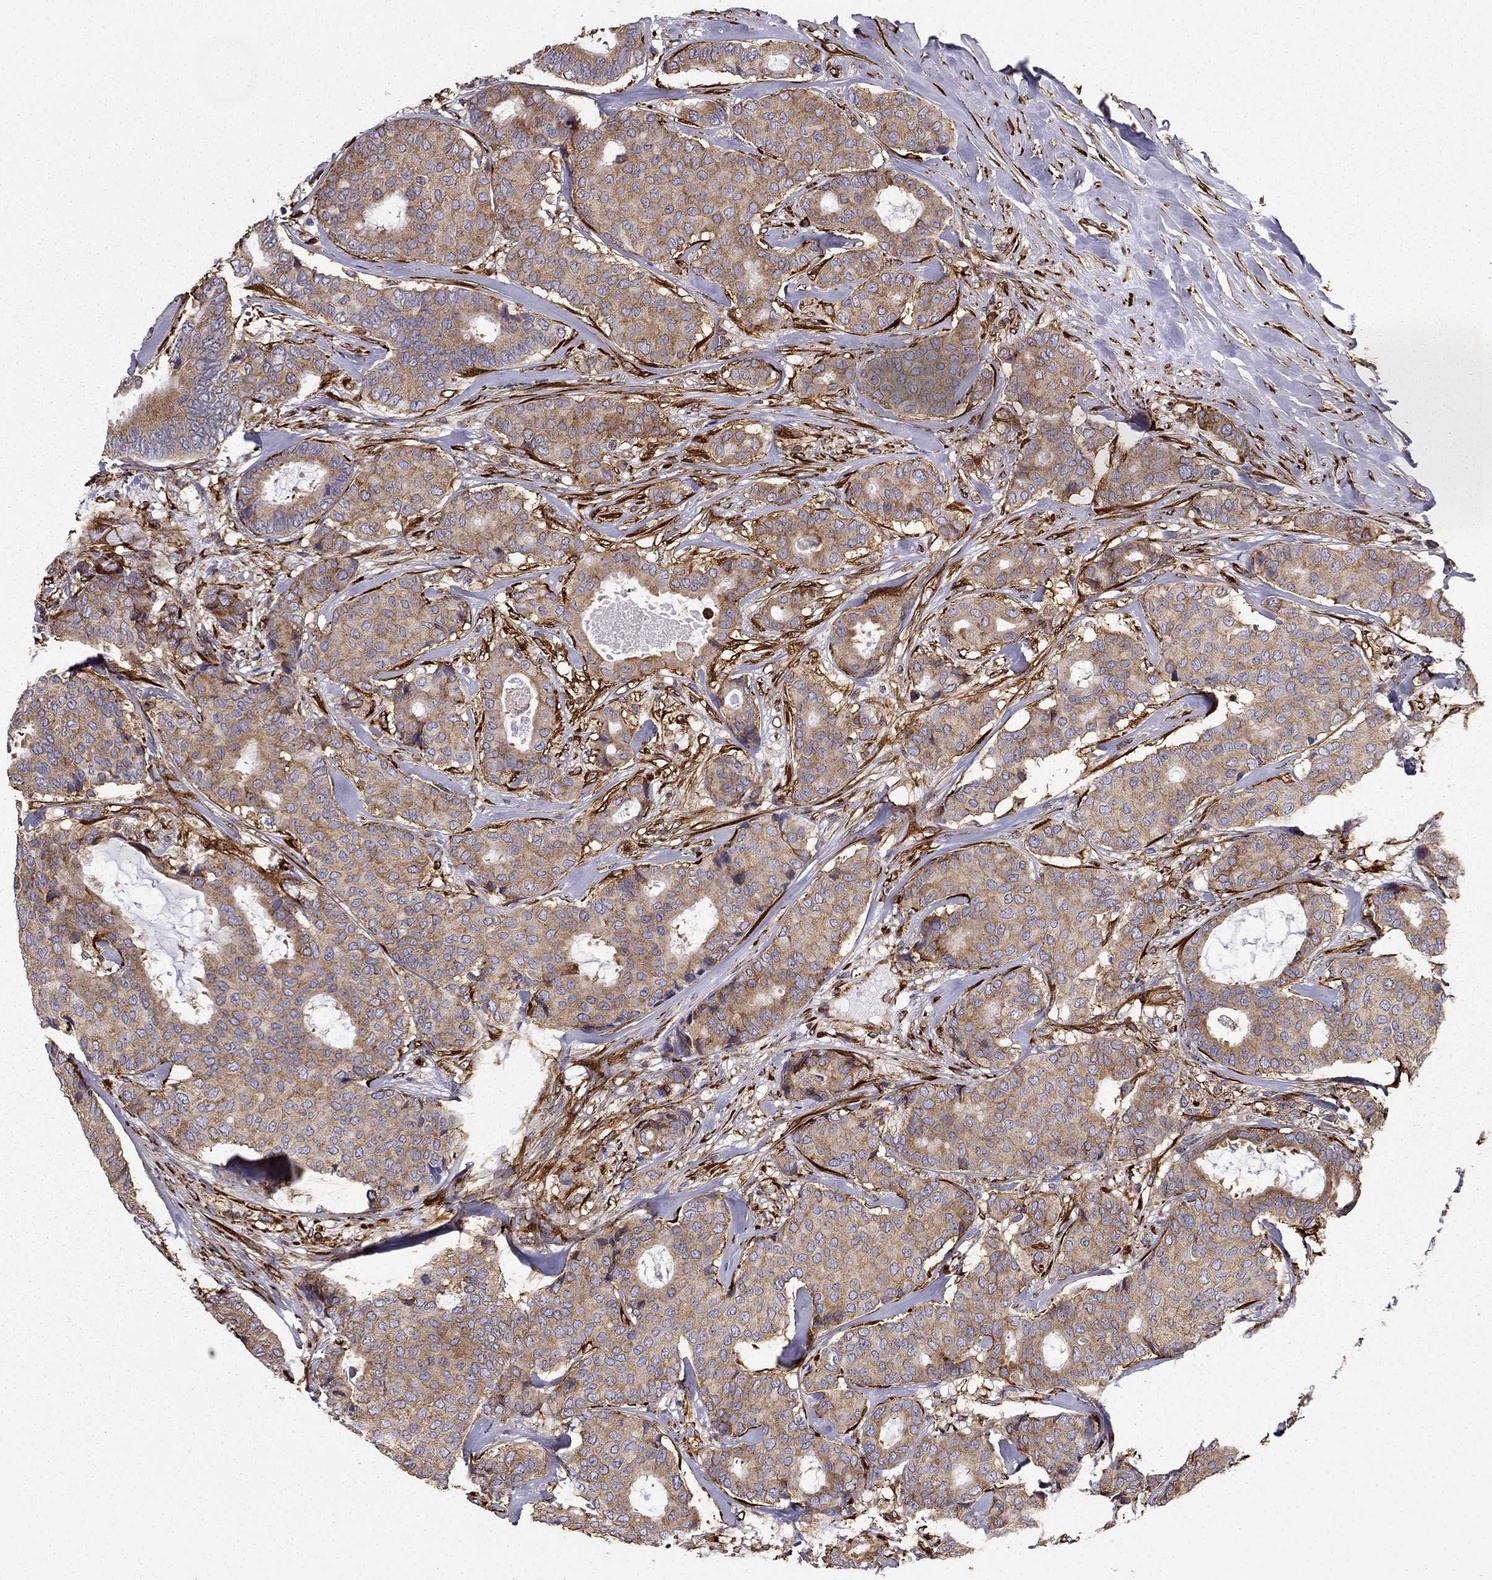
{"staining": {"intensity": "moderate", "quantity": ">75%", "location": "cytoplasmic/membranous"}, "tissue": "breast cancer", "cell_type": "Tumor cells", "image_type": "cancer", "snomed": [{"axis": "morphology", "description": "Duct carcinoma"}, {"axis": "topography", "description": "Breast"}], "caption": "Breast cancer tissue shows moderate cytoplasmic/membranous staining in approximately >75% of tumor cells", "gene": "MAP4", "patient": {"sex": "female", "age": 75}}